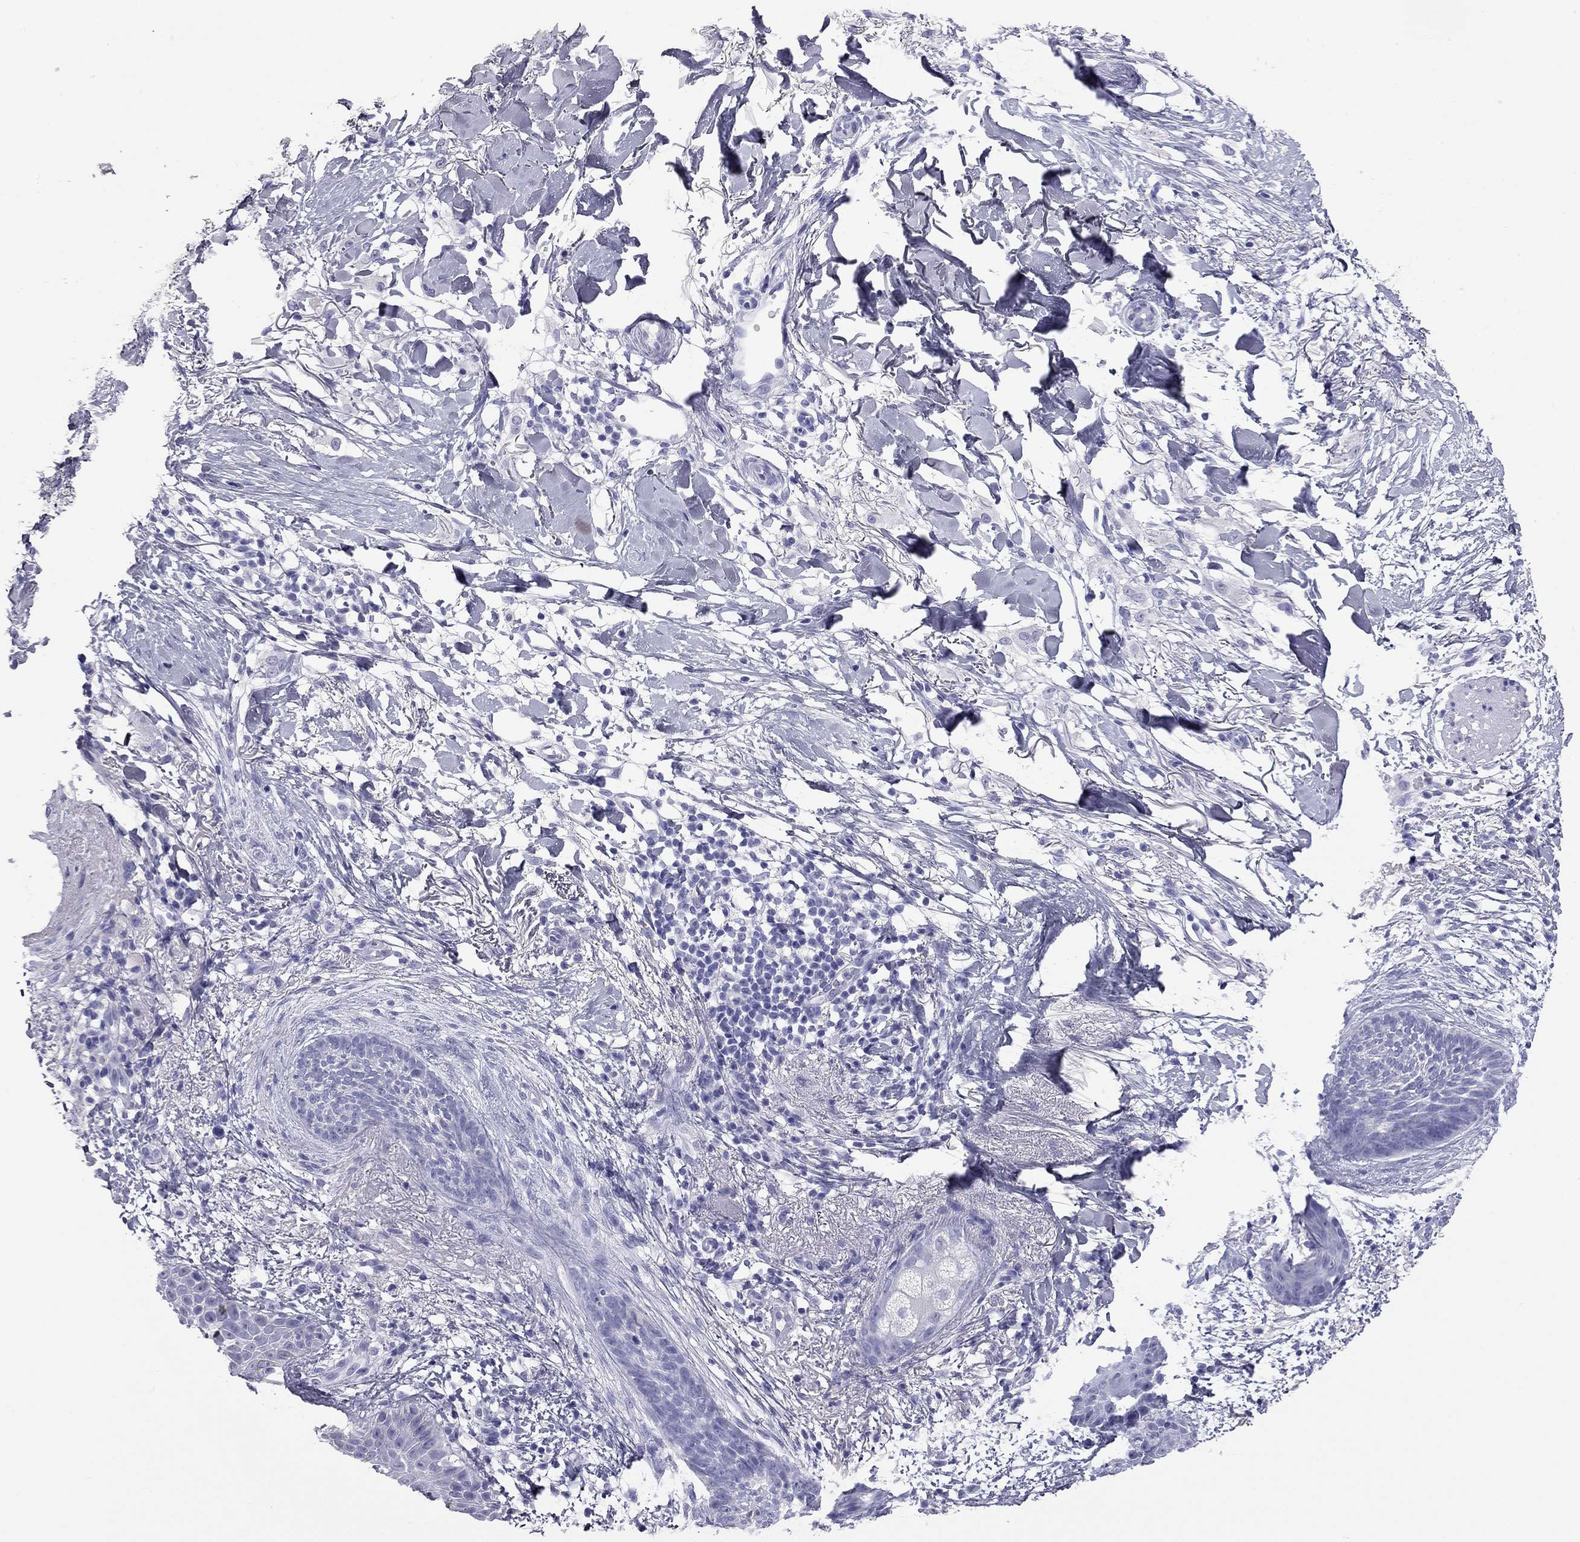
{"staining": {"intensity": "negative", "quantity": "none", "location": "none"}, "tissue": "skin cancer", "cell_type": "Tumor cells", "image_type": "cancer", "snomed": [{"axis": "morphology", "description": "Normal tissue, NOS"}, {"axis": "morphology", "description": "Basal cell carcinoma"}, {"axis": "topography", "description": "Skin"}], "caption": "This is an immunohistochemistry micrograph of skin cancer. There is no positivity in tumor cells.", "gene": "ODF4", "patient": {"sex": "male", "age": 84}}